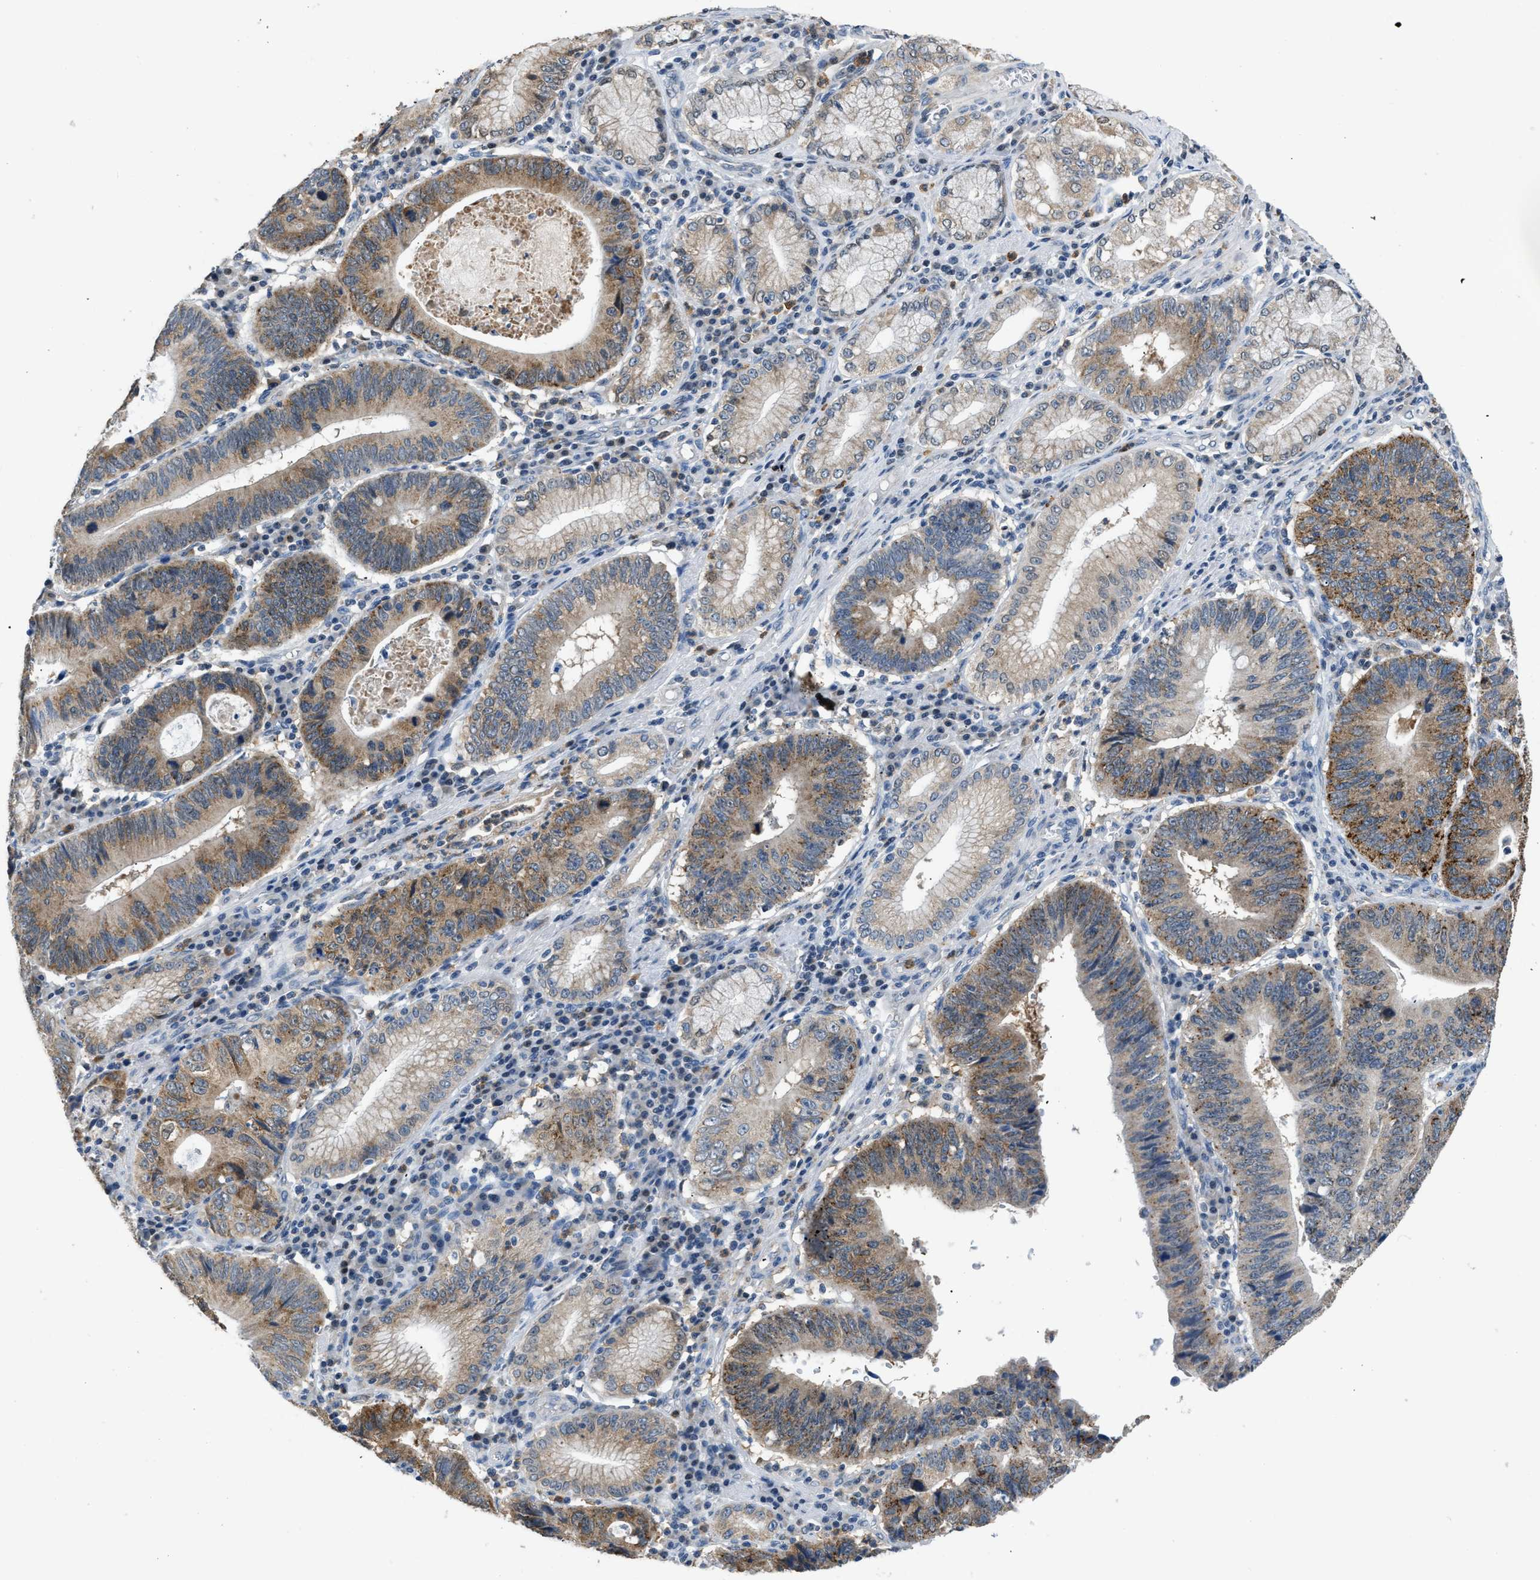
{"staining": {"intensity": "weak", "quantity": ">75%", "location": "cytoplasmic/membranous"}, "tissue": "stomach cancer", "cell_type": "Tumor cells", "image_type": "cancer", "snomed": [{"axis": "morphology", "description": "Adenocarcinoma, NOS"}, {"axis": "topography", "description": "Stomach"}], "caption": "Adenocarcinoma (stomach) stained with IHC exhibits weak cytoplasmic/membranous expression in approximately >75% of tumor cells.", "gene": "TOMM34", "patient": {"sex": "male", "age": 59}}